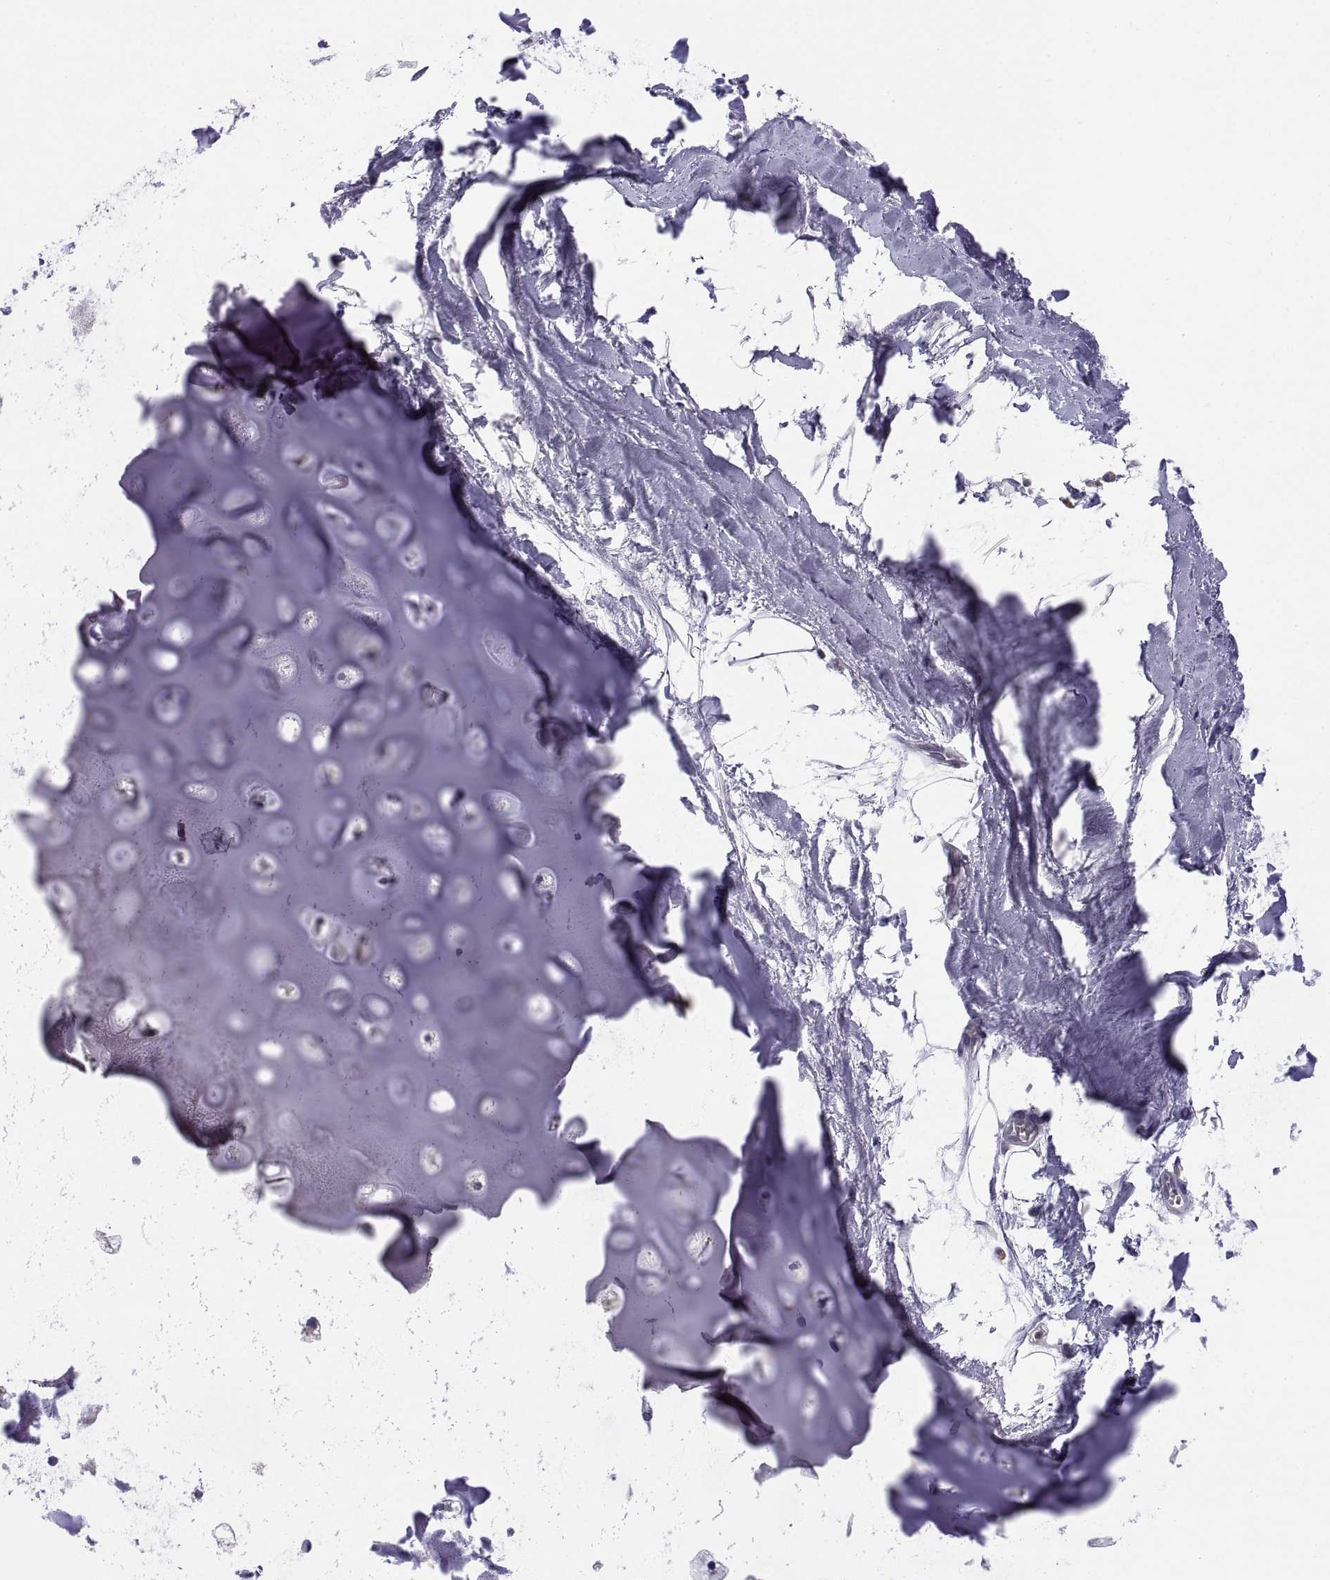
{"staining": {"intensity": "negative", "quantity": "none", "location": "none"}, "tissue": "soft tissue", "cell_type": "Chondrocytes", "image_type": "normal", "snomed": [{"axis": "morphology", "description": "Normal tissue, NOS"}, {"axis": "morphology", "description": "Squamous cell carcinoma, NOS"}, {"axis": "topography", "description": "Cartilage tissue"}, {"axis": "topography", "description": "Lung"}], "caption": "High power microscopy histopathology image of an IHC histopathology image of unremarkable soft tissue, revealing no significant expression in chondrocytes.", "gene": "PKP1", "patient": {"sex": "male", "age": 66}}